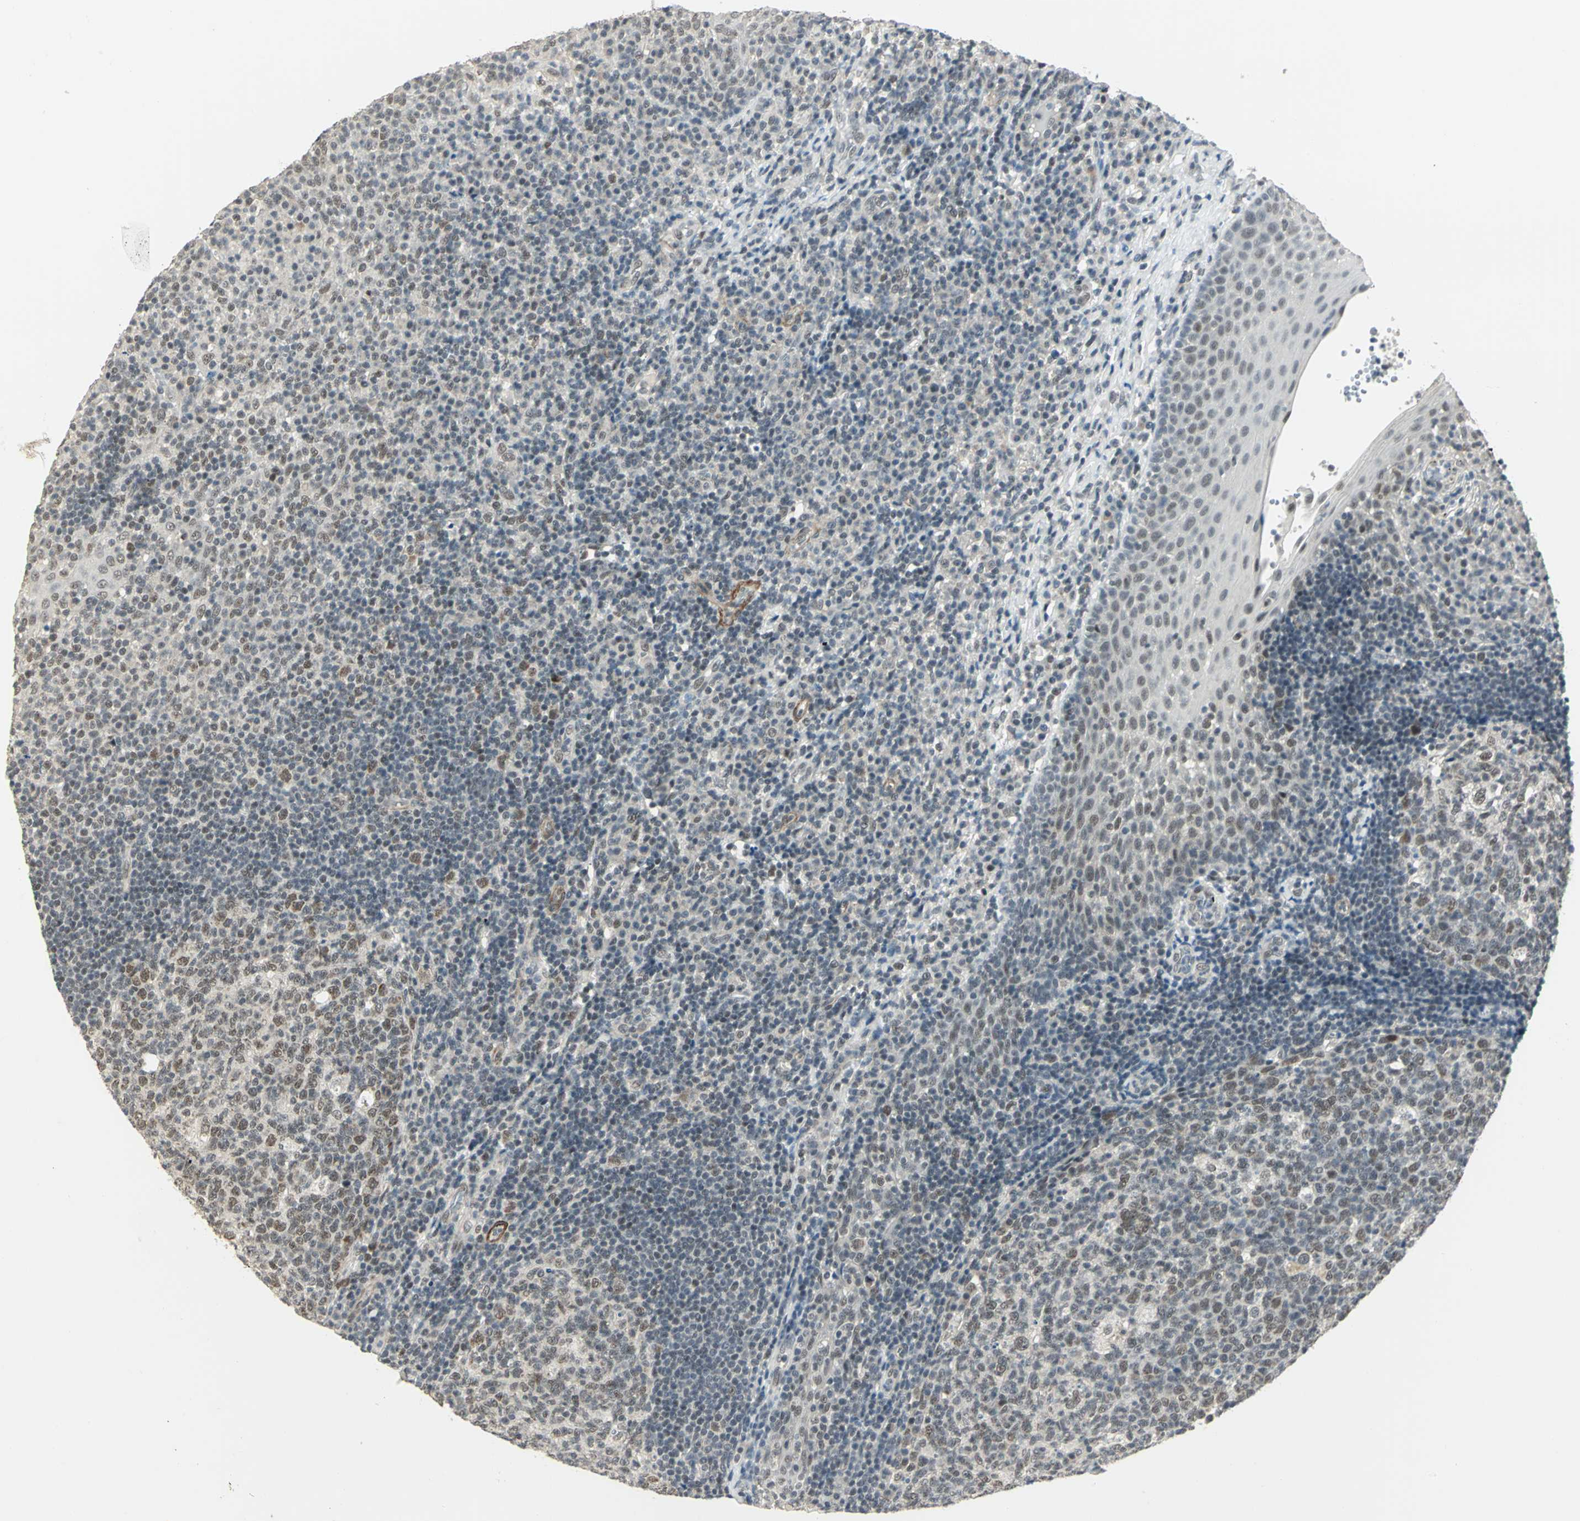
{"staining": {"intensity": "moderate", "quantity": "25%-75%", "location": "nuclear"}, "tissue": "tonsil", "cell_type": "Germinal center cells", "image_type": "normal", "snomed": [{"axis": "morphology", "description": "Normal tissue, NOS"}, {"axis": "topography", "description": "Tonsil"}], "caption": "Tonsil stained with DAB IHC displays medium levels of moderate nuclear staining in approximately 25%-75% of germinal center cells.", "gene": "MTA1", "patient": {"sex": "female", "age": 40}}